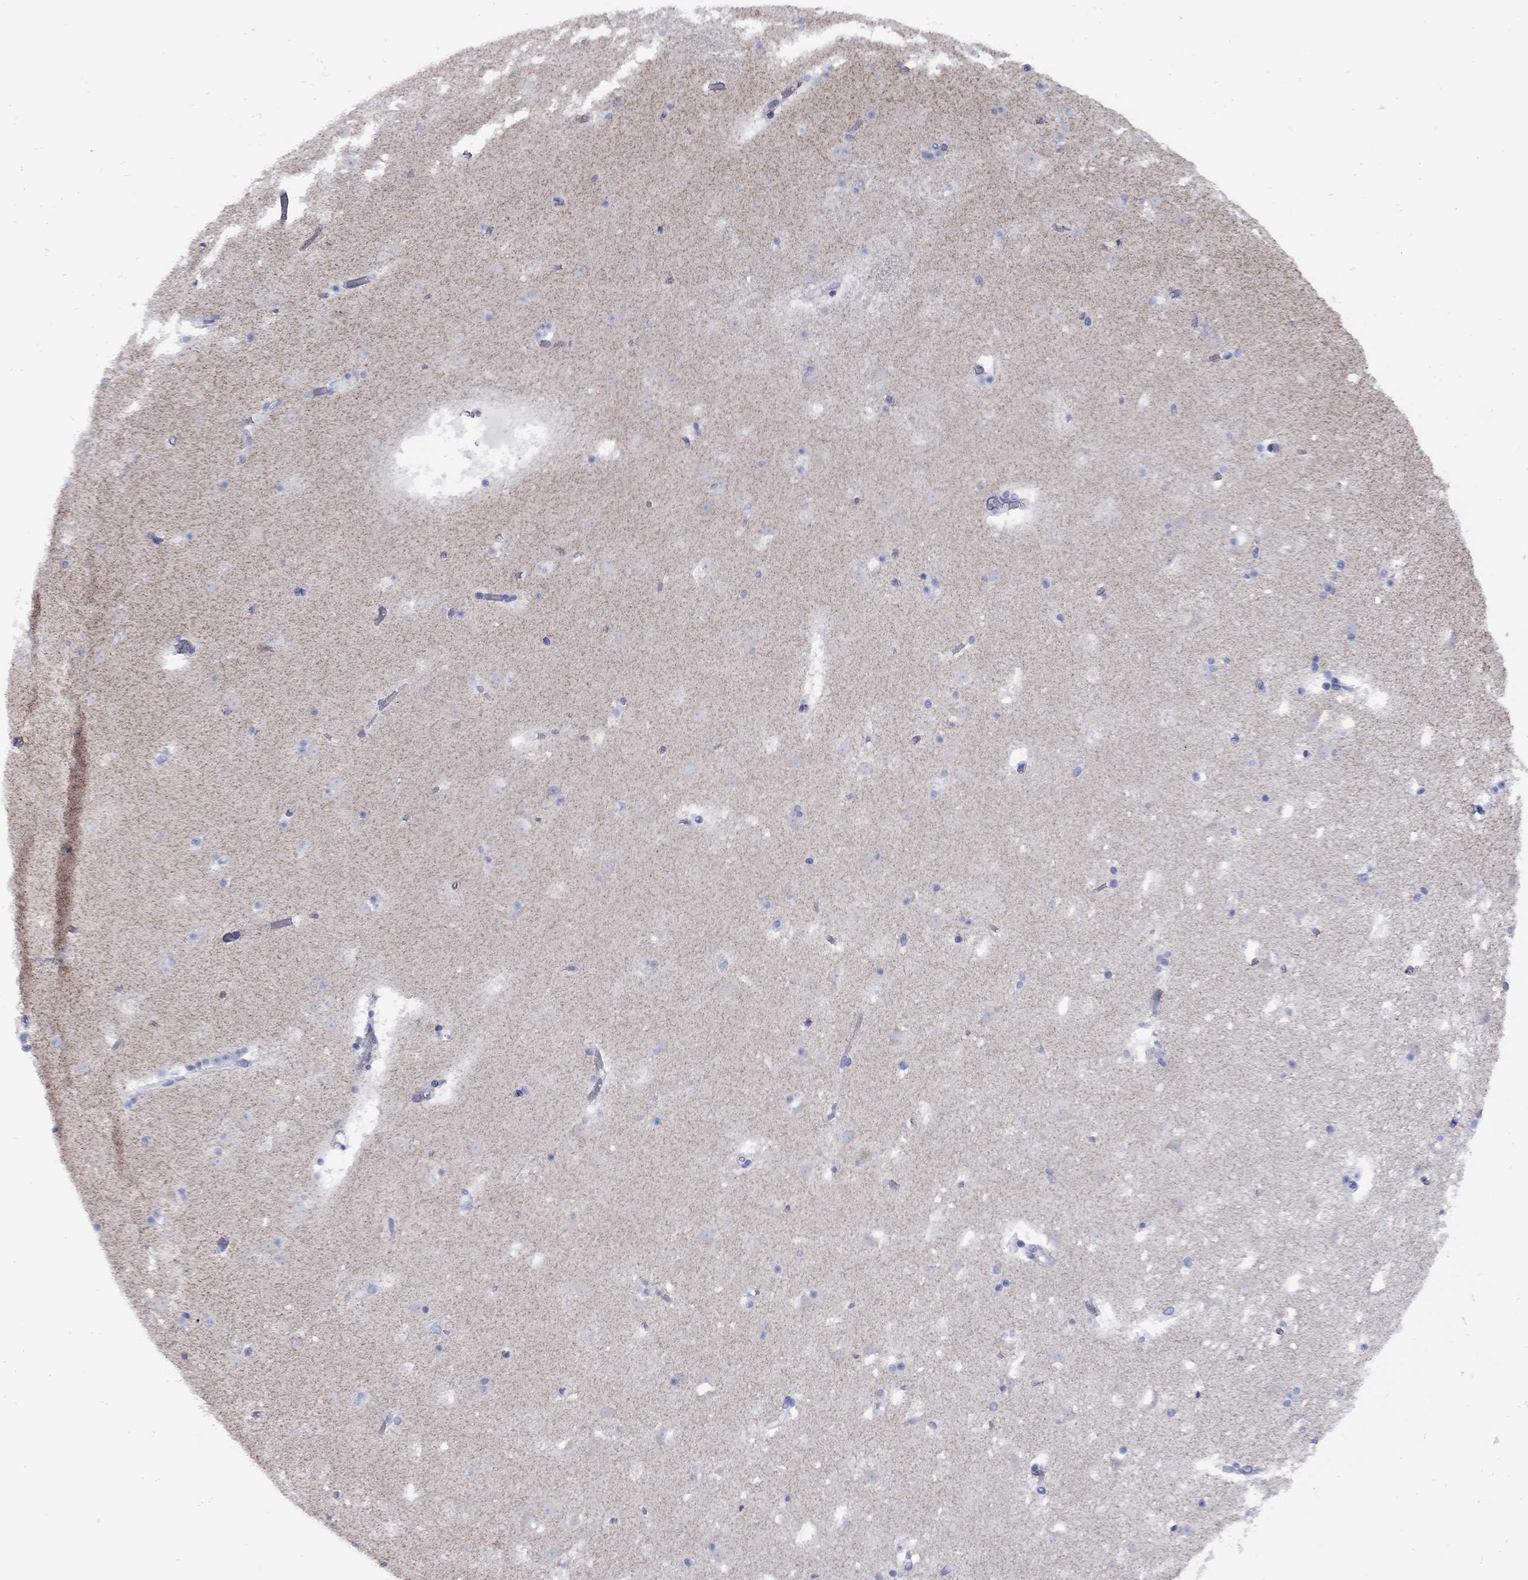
{"staining": {"intensity": "negative", "quantity": "none", "location": "none"}, "tissue": "caudate", "cell_type": "Glial cells", "image_type": "normal", "snomed": [{"axis": "morphology", "description": "Normal tissue, NOS"}, {"axis": "topography", "description": "Lateral ventricle wall"}], "caption": "DAB (3,3'-diaminobenzidine) immunohistochemical staining of unremarkable human caudate exhibits no significant expression in glial cells.", "gene": "SESTD1", "patient": {"sex": "female", "age": 42}}